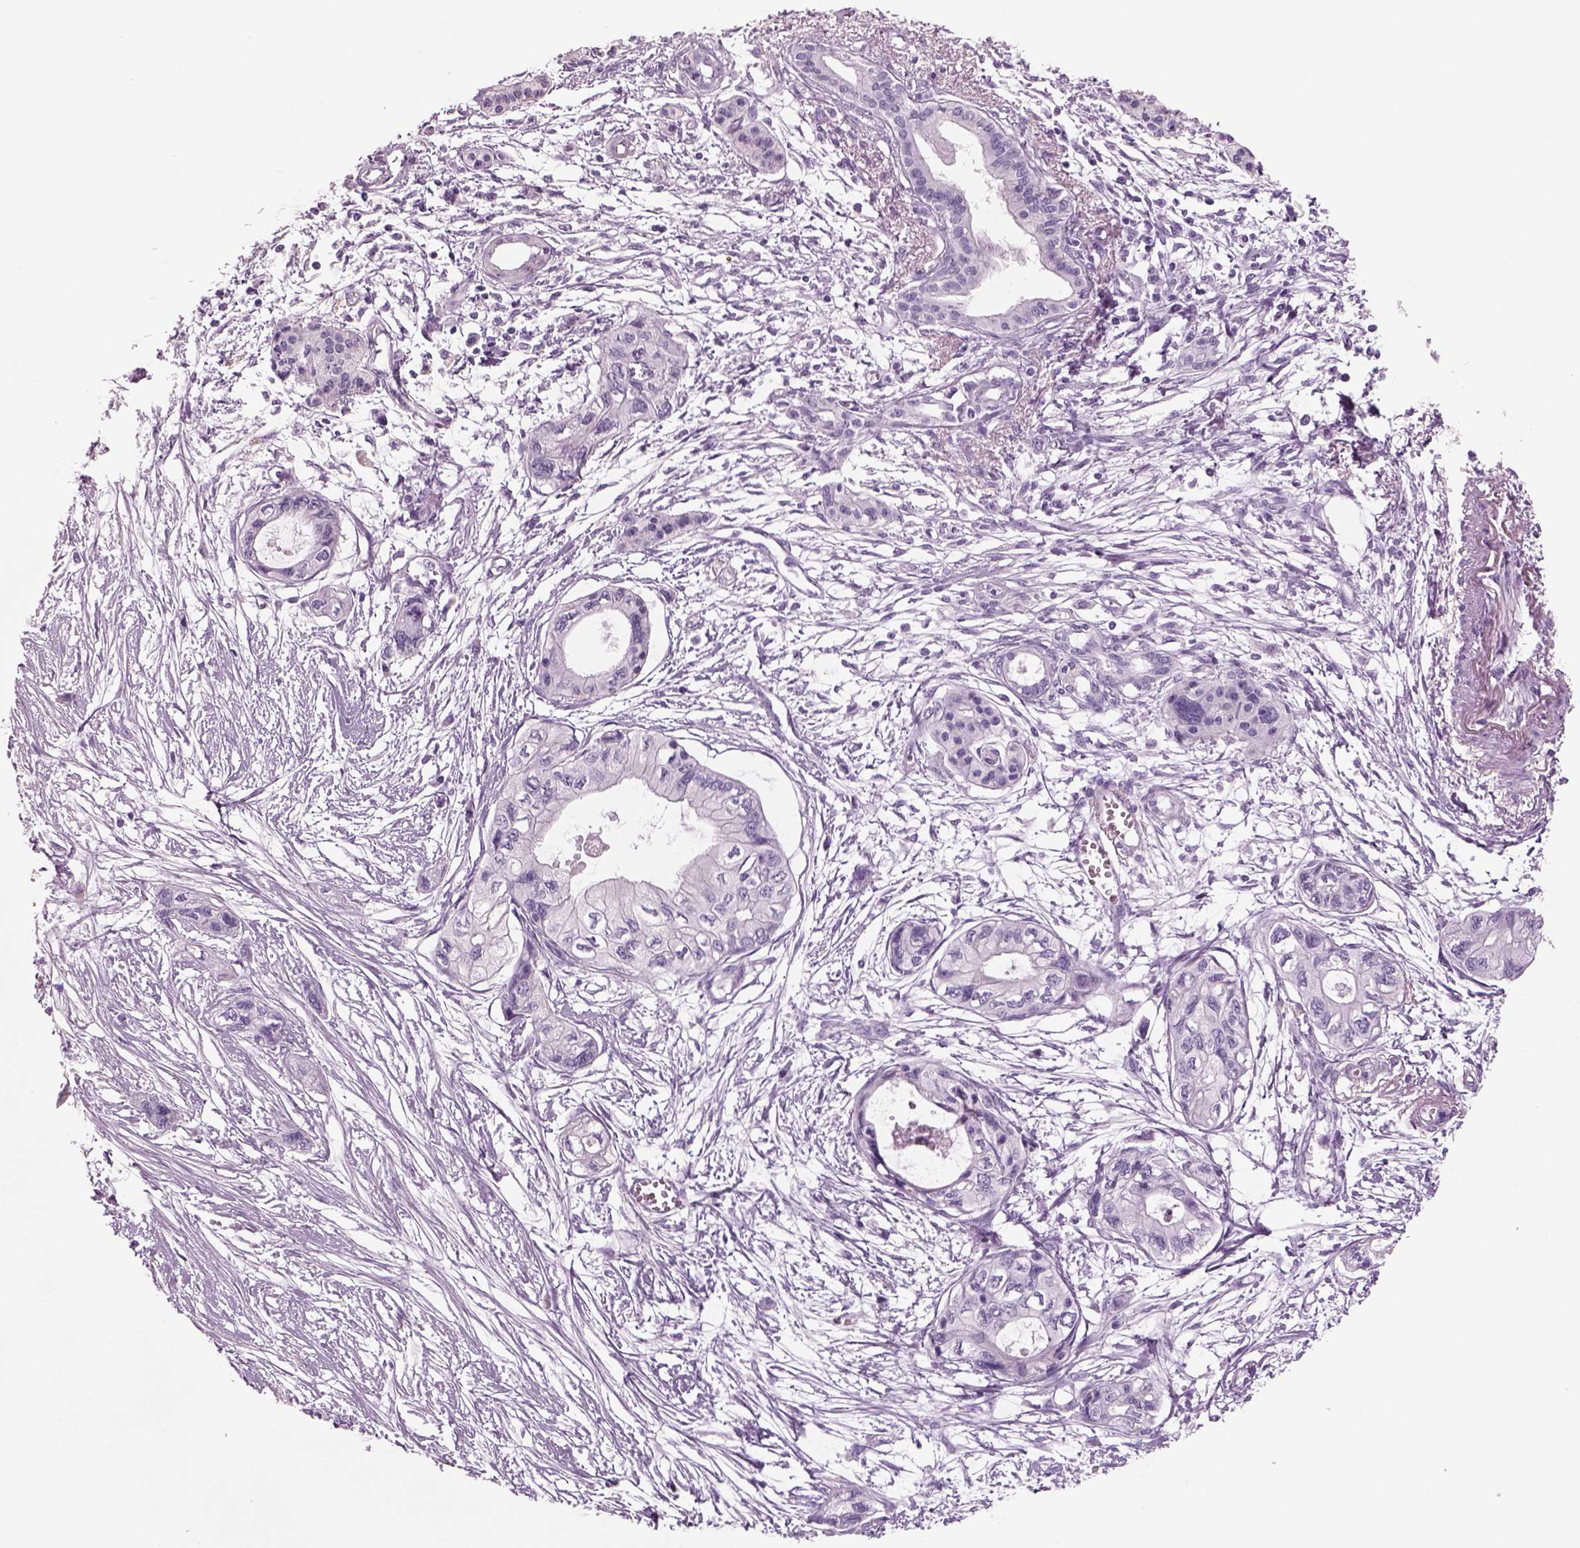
{"staining": {"intensity": "negative", "quantity": "none", "location": "none"}, "tissue": "pancreatic cancer", "cell_type": "Tumor cells", "image_type": "cancer", "snomed": [{"axis": "morphology", "description": "Adenocarcinoma, NOS"}, {"axis": "topography", "description": "Pancreas"}], "caption": "The image exhibits no staining of tumor cells in pancreatic cancer. (Immunohistochemistry, brightfield microscopy, high magnification).", "gene": "RHO", "patient": {"sex": "female", "age": 76}}